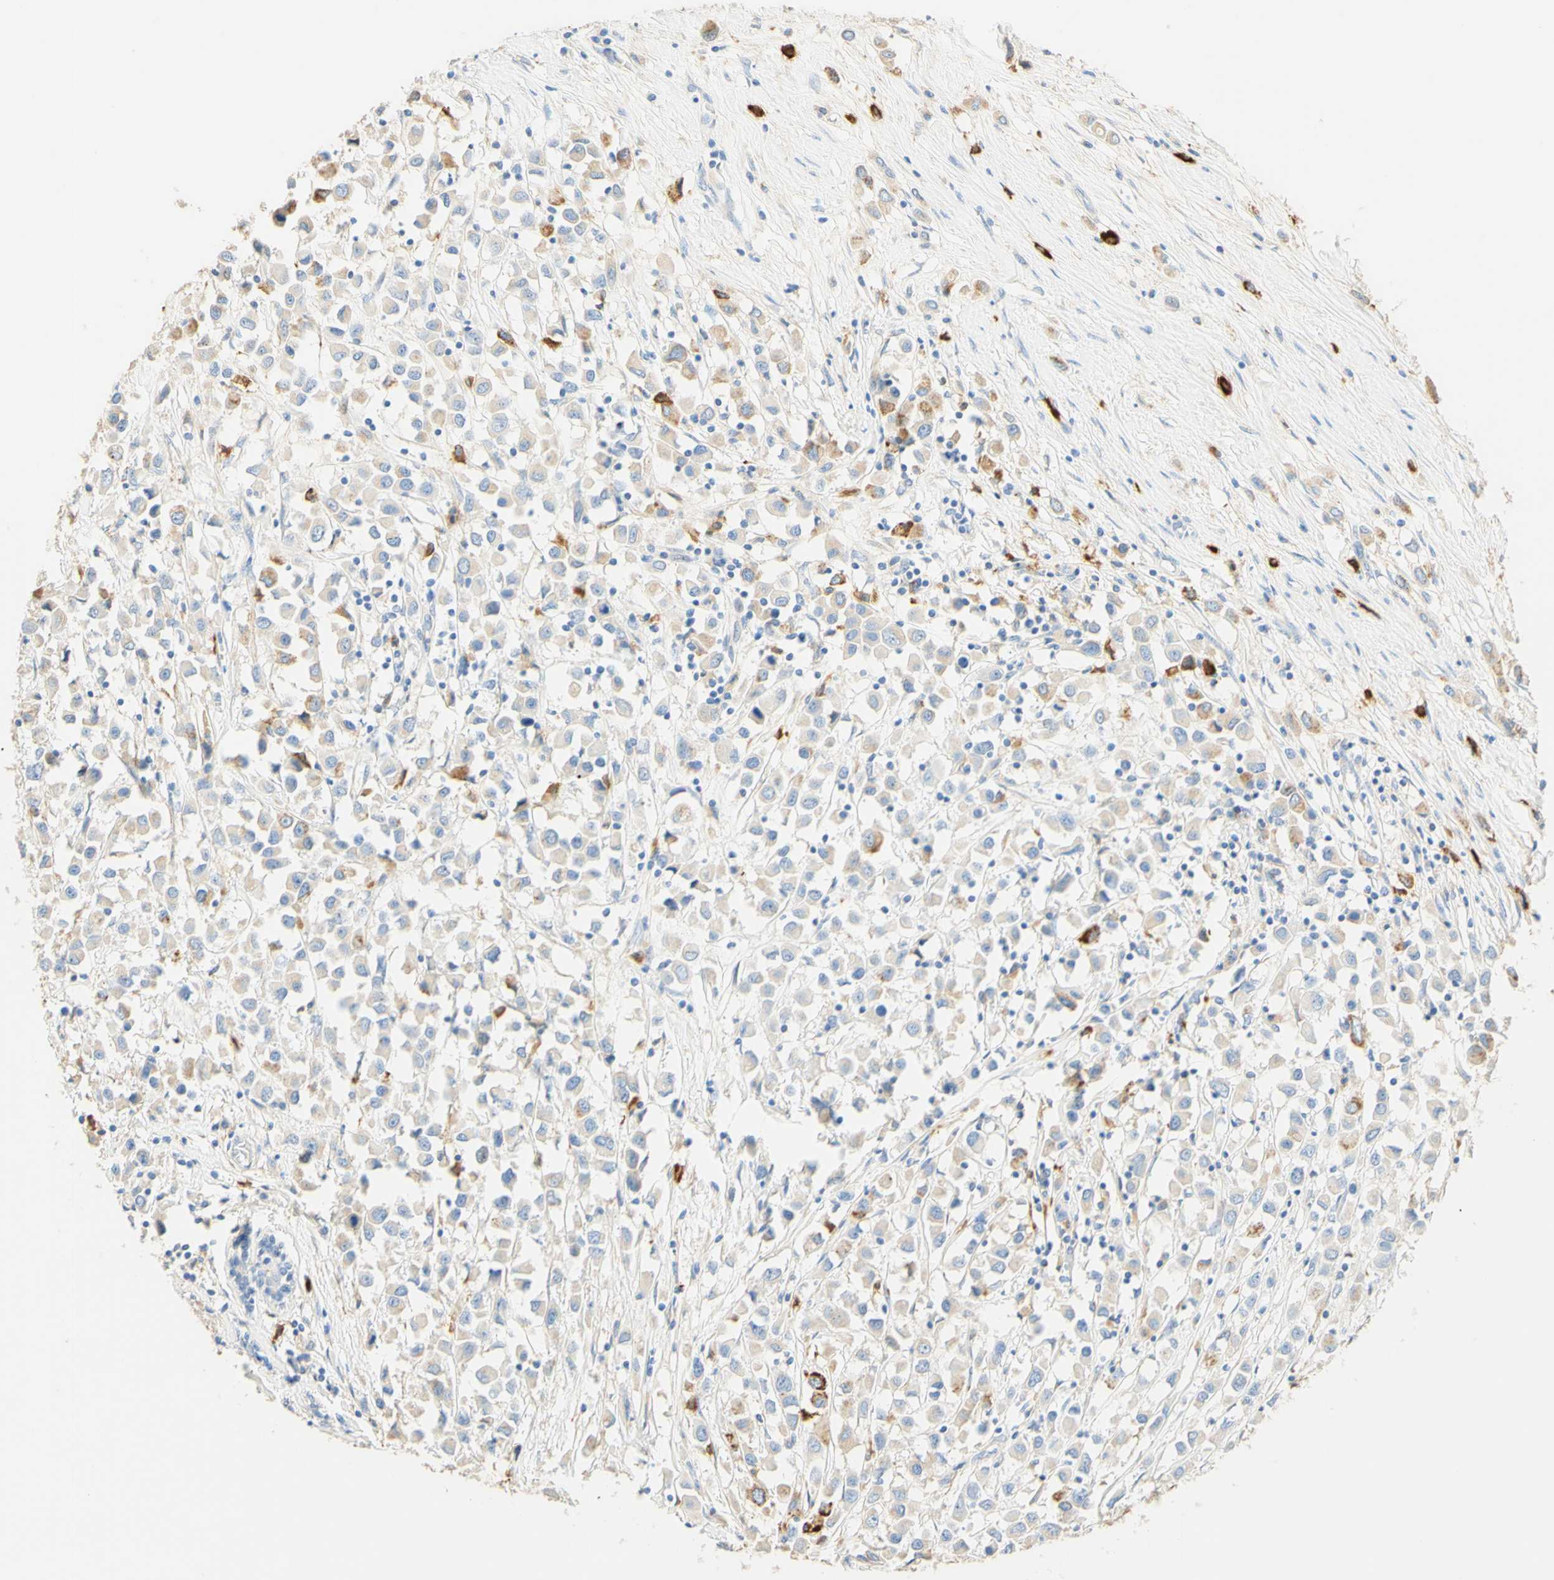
{"staining": {"intensity": "moderate", "quantity": "<25%", "location": "cytoplasmic/membranous"}, "tissue": "breast cancer", "cell_type": "Tumor cells", "image_type": "cancer", "snomed": [{"axis": "morphology", "description": "Duct carcinoma"}, {"axis": "topography", "description": "Breast"}], "caption": "An immunohistochemistry (IHC) histopathology image of neoplastic tissue is shown. Protein staining in brown shows moderate cytoplasmic/membranous positivity in breast cancer within tumor cells.", "gene": "CD63", "patient": {"sex": "female", "age": 61}}